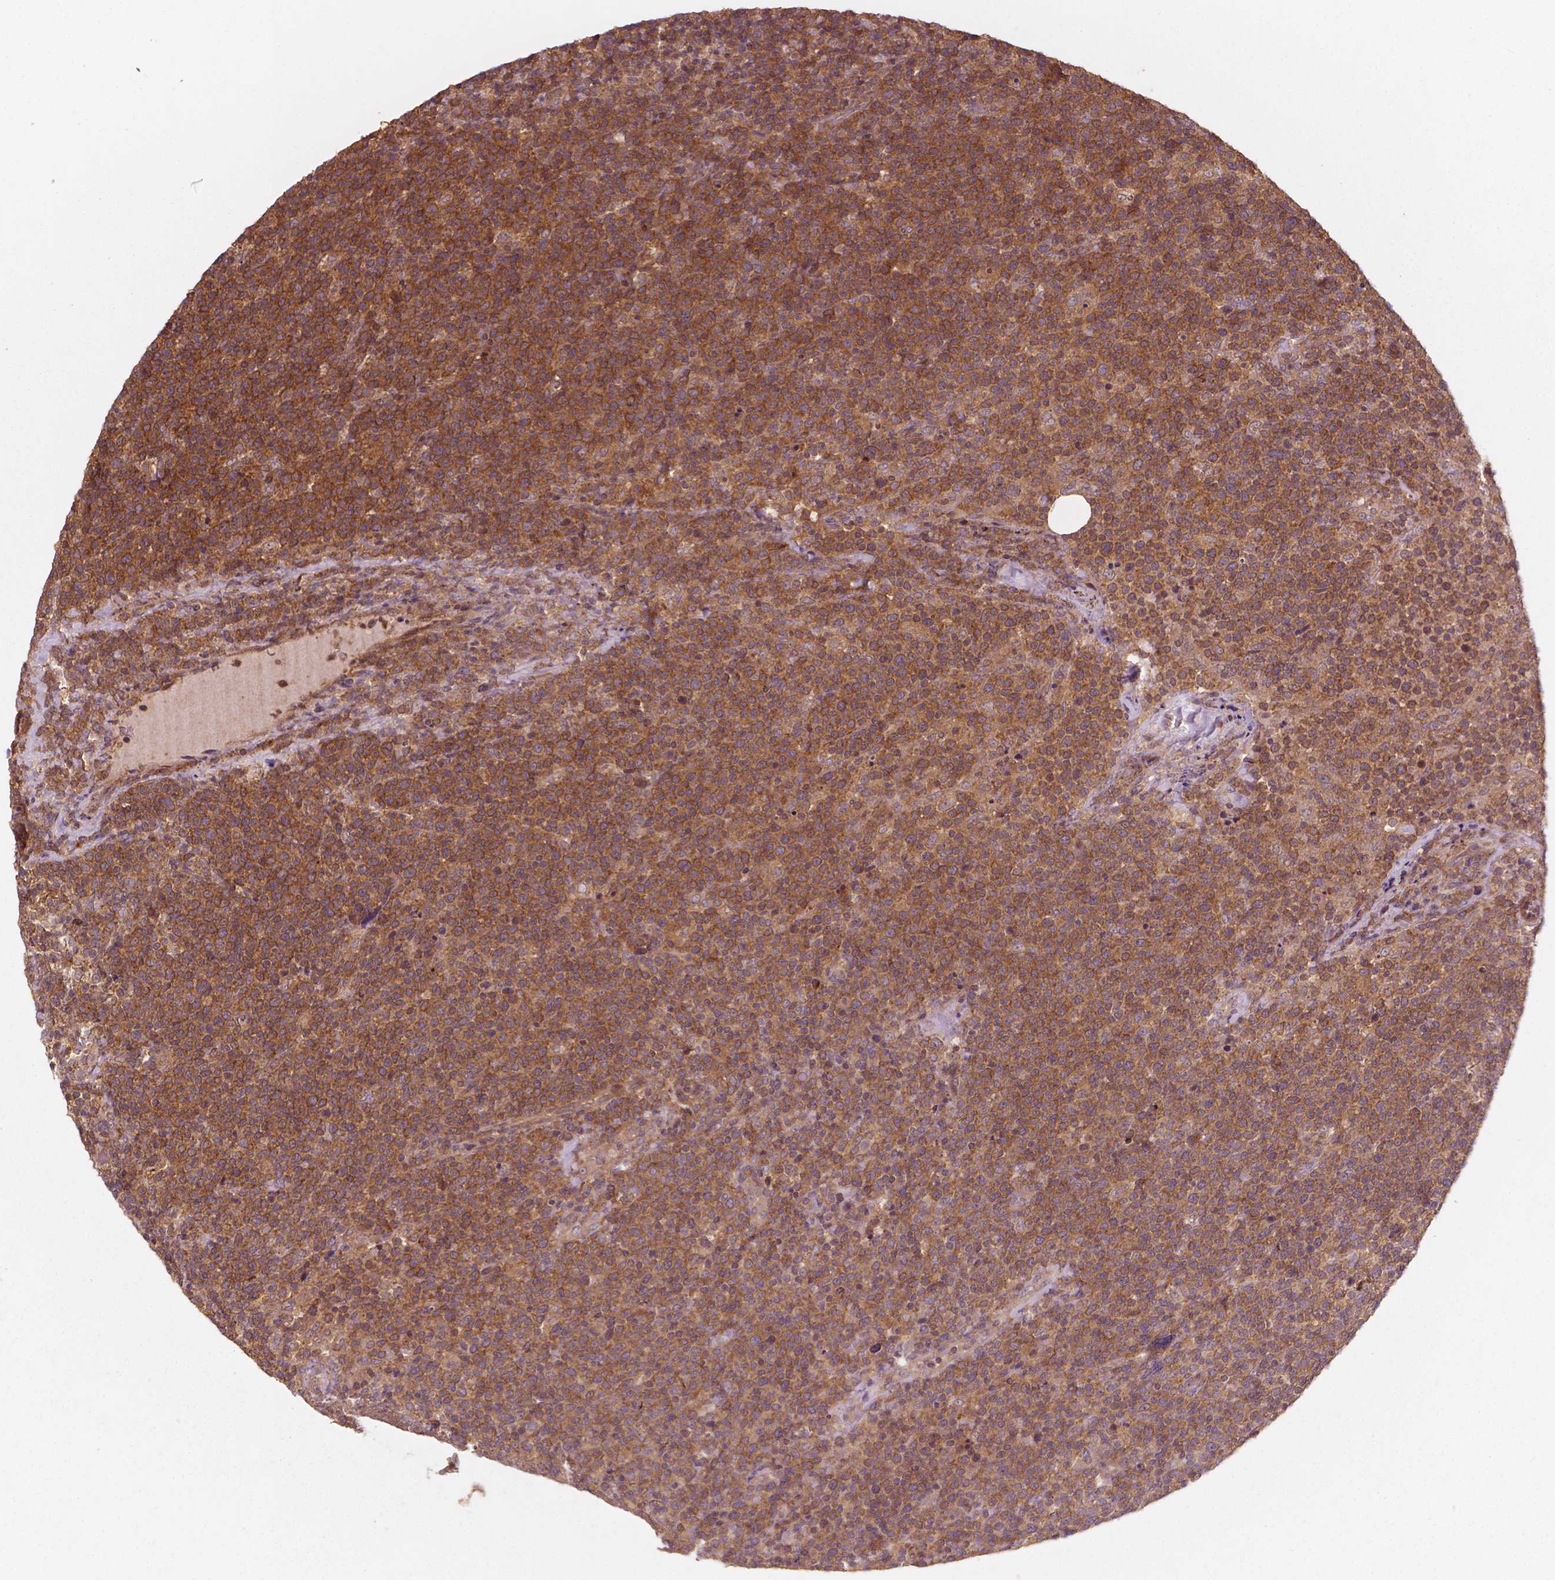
{"staining": {"intensity": "moderate", "quantity": ">75%", "location": "cytoplasmic/membranous"}, "tissue": "lymphoma", "cell_type": "Tumor cells", "image_type": "cancer", "snomed": [{"axis": "morphology", "description": "Malignant lymphoma, non-Hodgkin's type, High grade"}, {"axis": "topography", "description": "Lymph node"}], "caption": "Malignant lymphoma, non-Hodgkin's type (high-grade) tissue reveals moderate cytoplasmic/membranous expression in about >75% of tumor cells, visualized by immunohistochemistry. The staining was performed using DAB (3,3'-diaminobenzidine), with brown indicating positive protein expression. Nuclei are stained blue with hematoxylin.", "gene": "CYFIP2", "patient": {"sex": "male", "age": 61}}